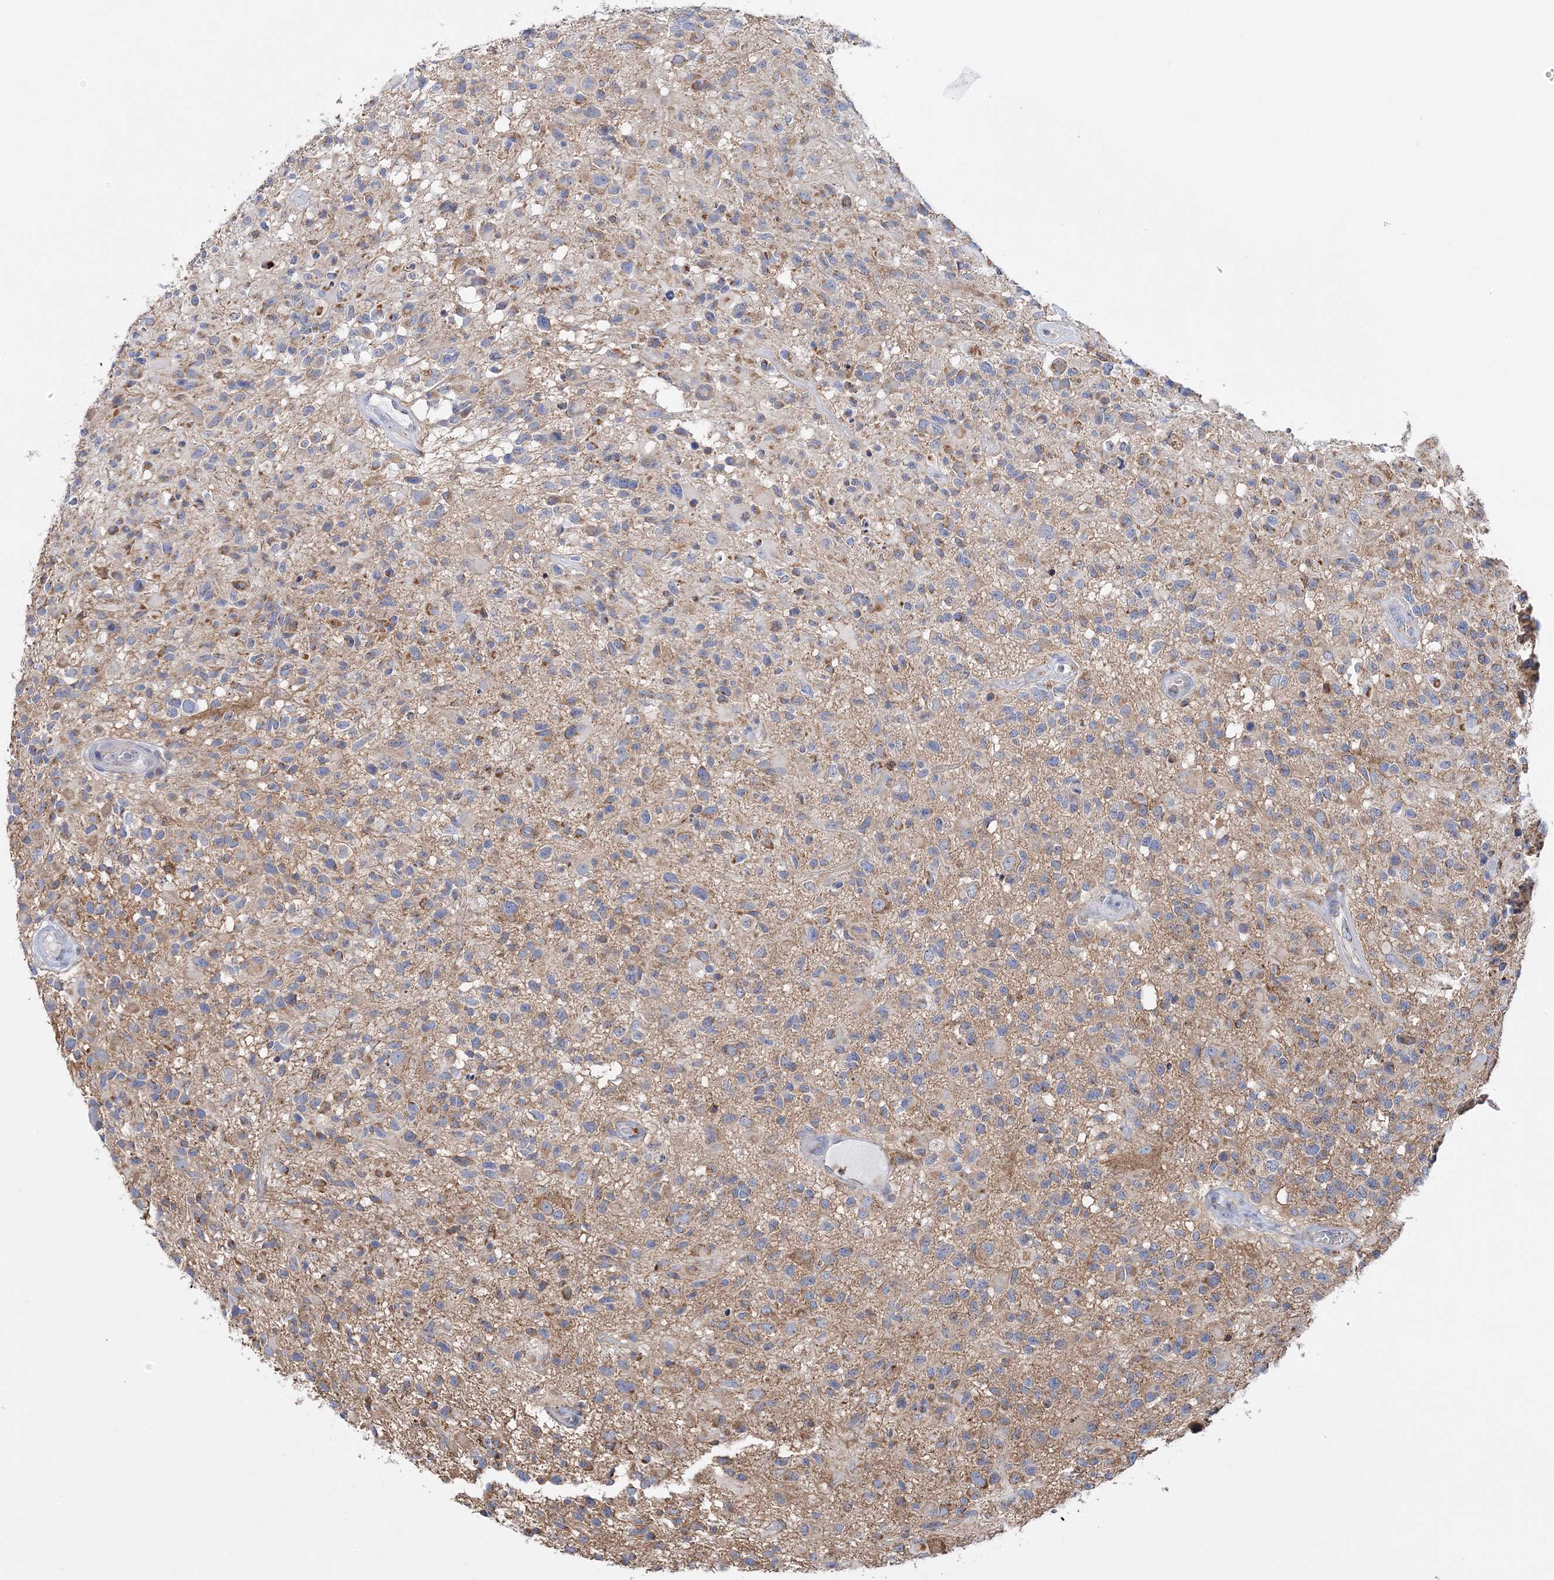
{"staining": {"intensity": "moderate", "quantity": "<25%", "location": "cytoplasmic/membranous"}, "tissue": "glioma", "cell_type": "Tumor cells", "image_type": "cancer", "snomed": [{"axis": "morphology", "description": "Glioma, malignant, High grade"}, {"axis": "morphology", "description": "Glioblastoma, NOS"}, {"axis": "topography", "description": "Brain"}], "caption": "This image displays glioma stained with immunohistochemistry (IHC) to label a protein in brown. The cytoplasmic/membranous of tumor cells show moderate positivity for the protein. Nuclei are counter-stained blue.", "gene": "TTC32", "patient": {"sex": "male", "age": 60}}